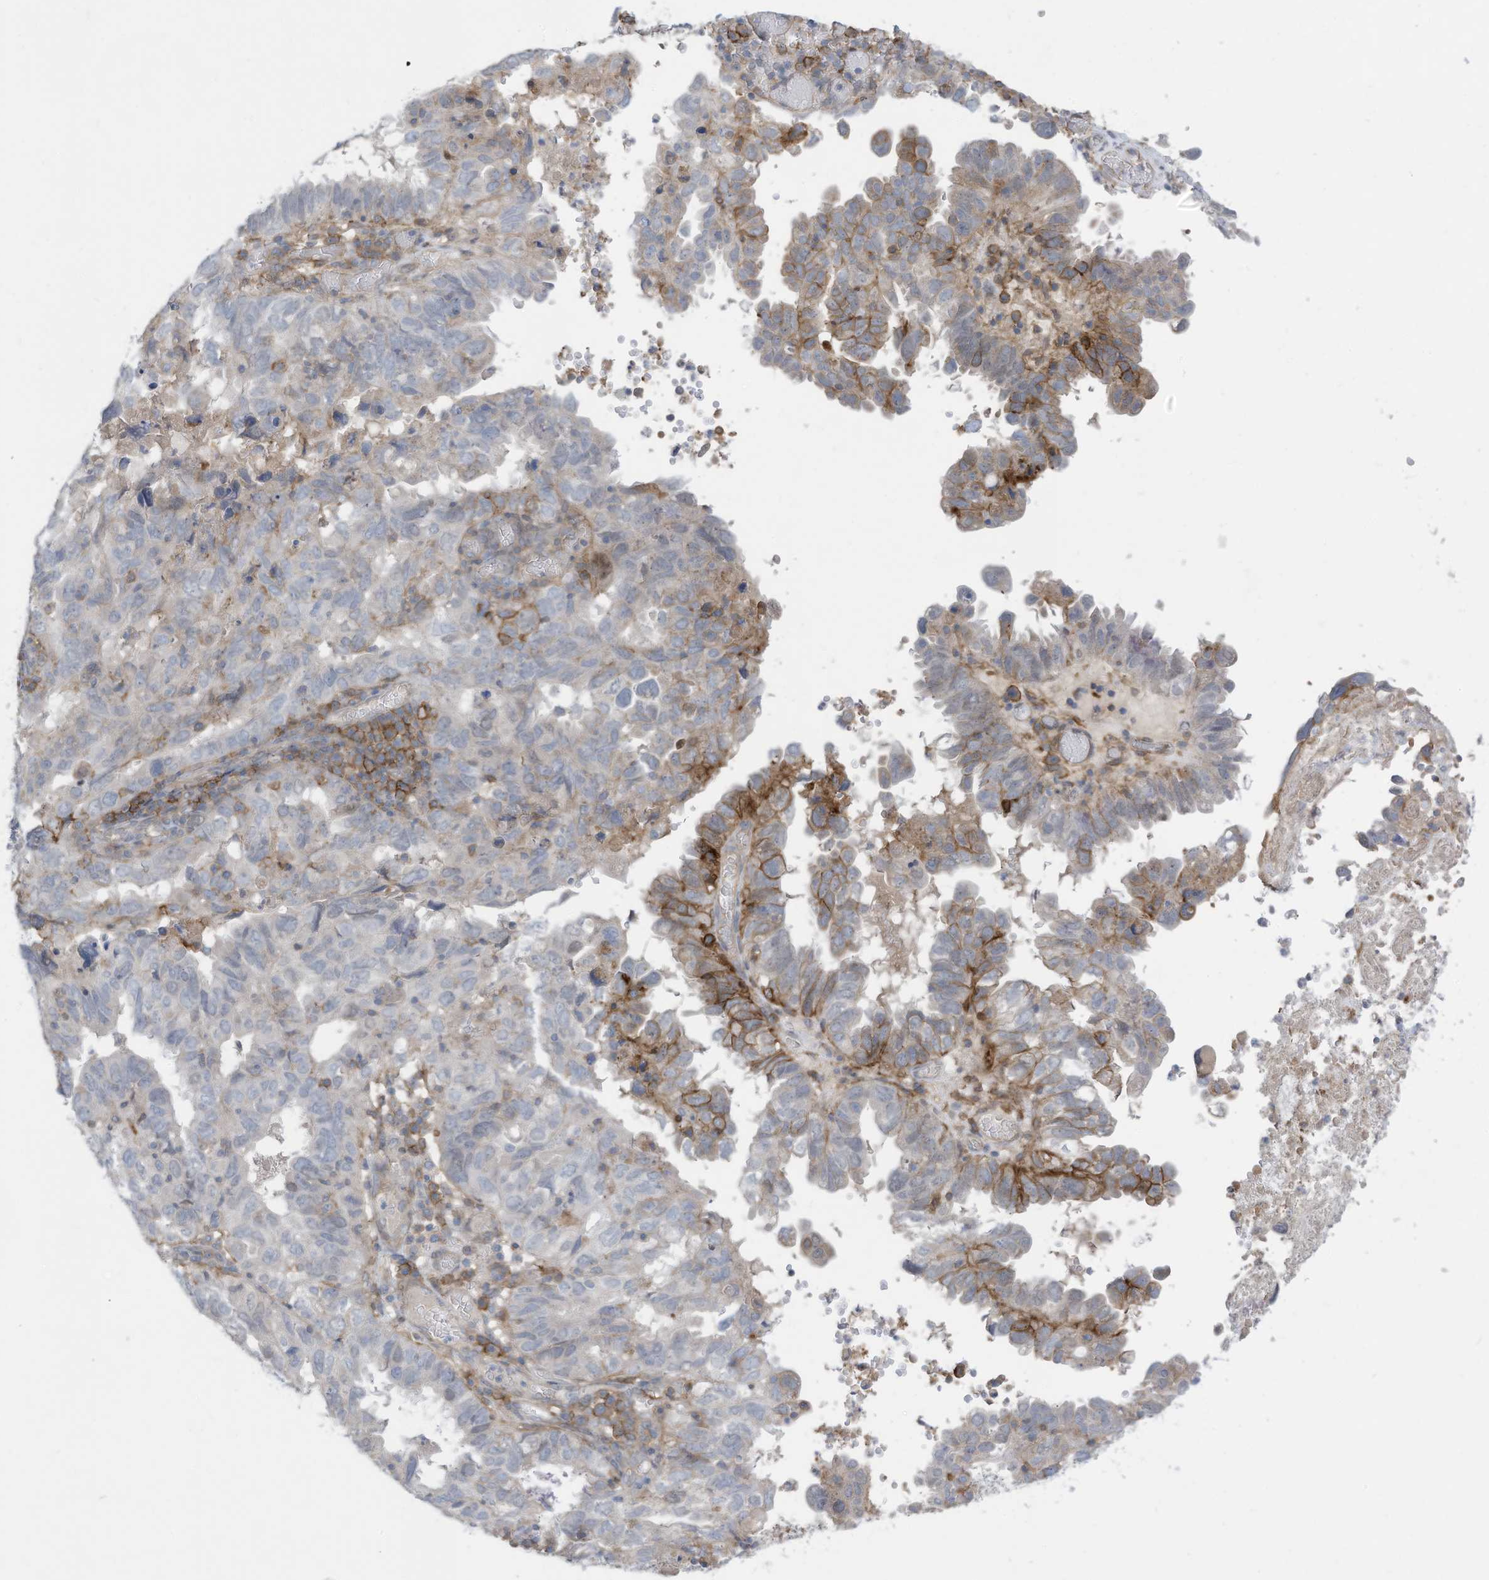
{"staining": {"intensity": "moderate", "quantity": "25%-75%", "location": "cytoplasmic/membranous"}, "tissue": "endometrial cancer", "cell_type": "Tumor cells", "image_type": "cancer", "snomed": [{"axis": "morphology", "description": "Adenocarcinoma, NOS"}, {"axis": "topography", "description": "Uterus"}], "caption": "A high-resolution histopathology image shows immunohistochemistry staining of adenocarcinoma (endometrial), which exhibits moderate cytoplasmic/membranous staining in approximately 25%-75% of tumor cells.", "gene": "SLC1A5", "patient": {"sex": "female", "age": 77}}